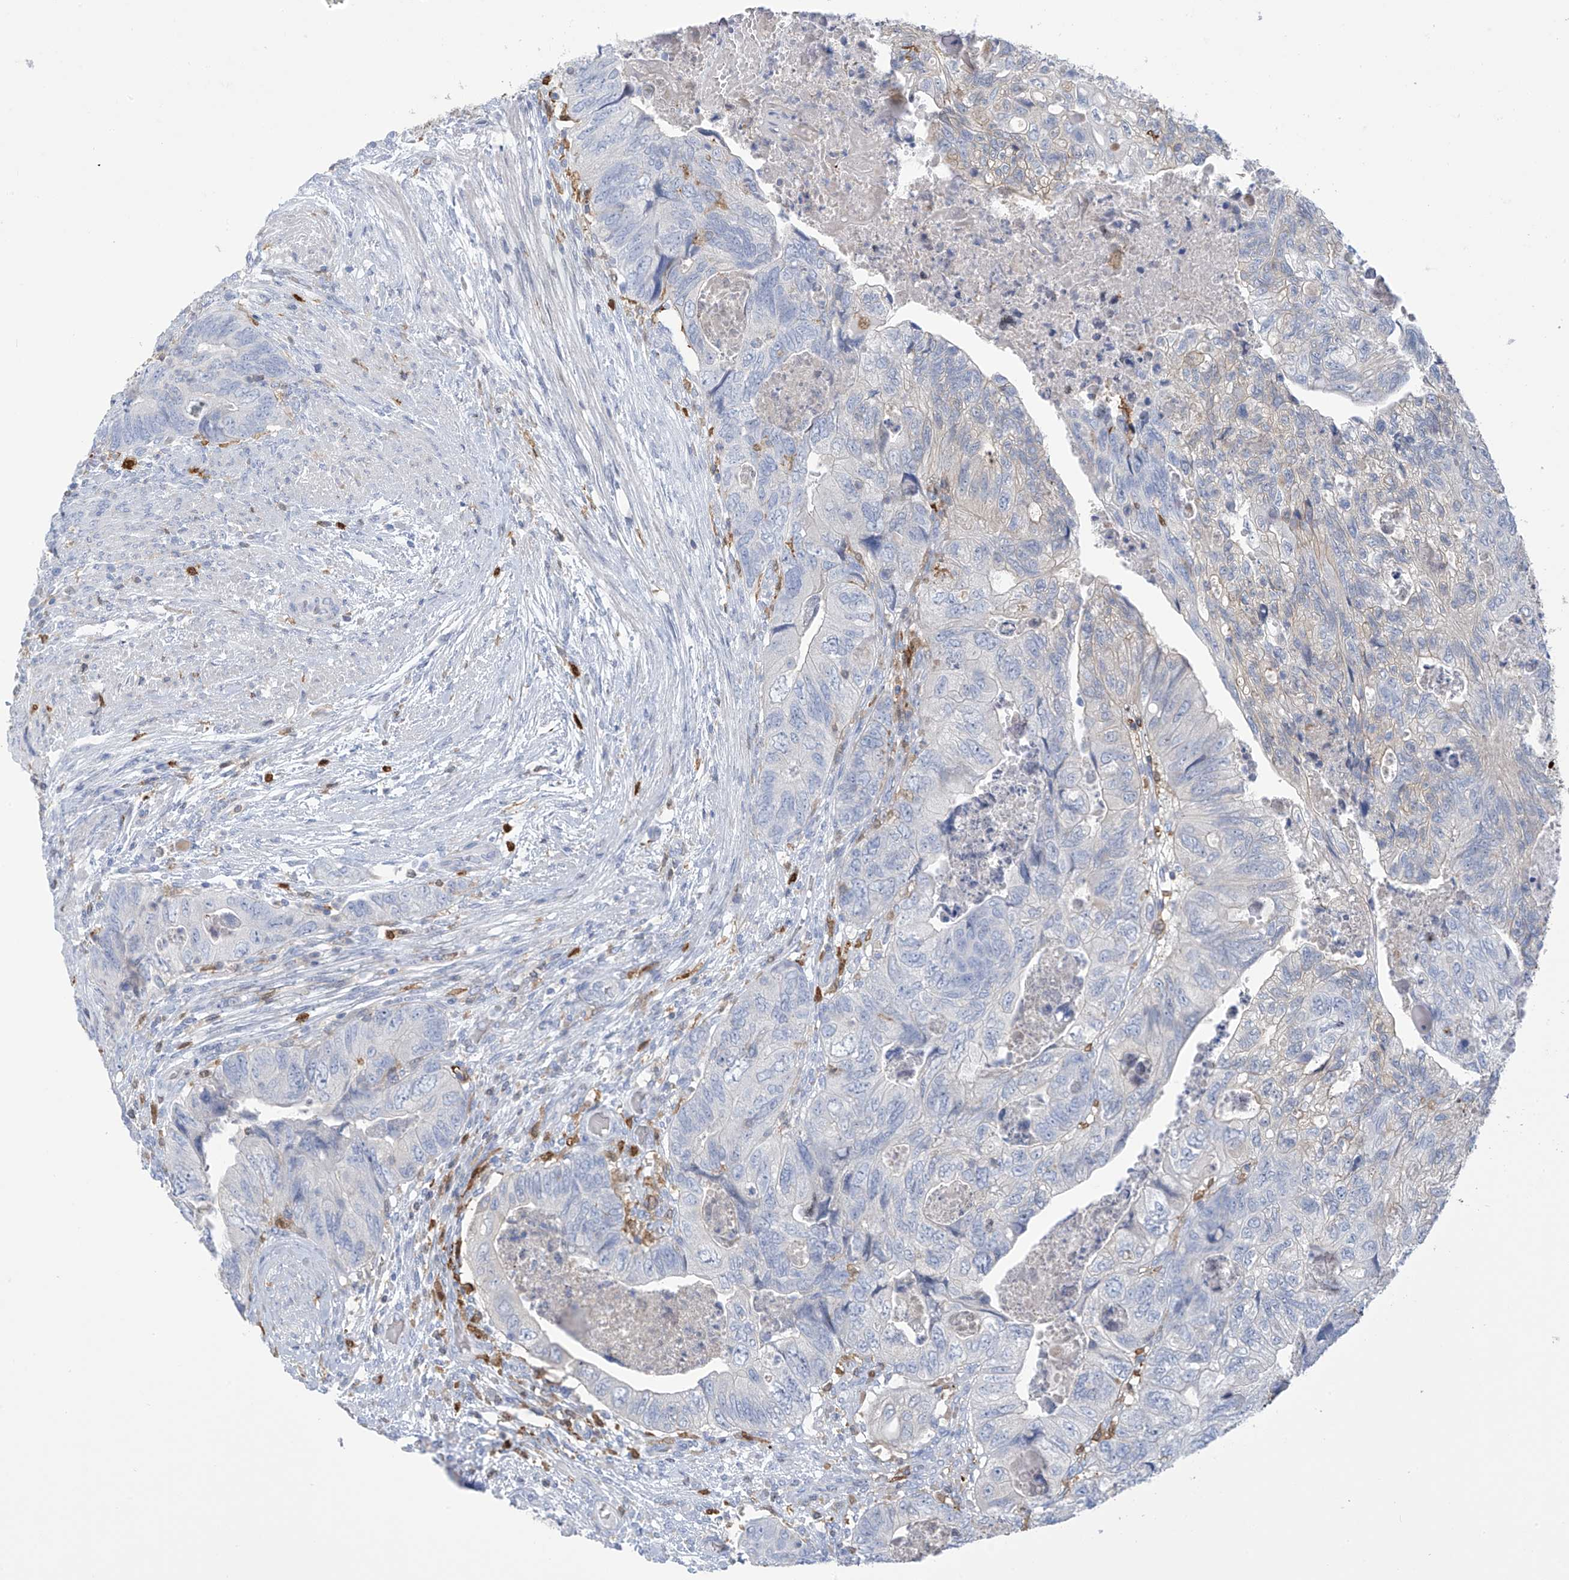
{"staining": {"intensity": "negative", "quantity": "none", "location": "none"}, "tissue": "colorectal cancer", "cell_type": "Tumor cells", "image_type": "cancer", "snomed": [{"axis": "morphology", "description": "Adenocarcinoma, NOS"}, {"axis": "topography", "description": "Rectum"}], "caption": "Adenocarcinoma (colorectal) was stained to show a protein in brown. There is no significant expression in tumor cells.", "gene": "TRMT2B", "patient": {"sex": "male", "age": 63}}